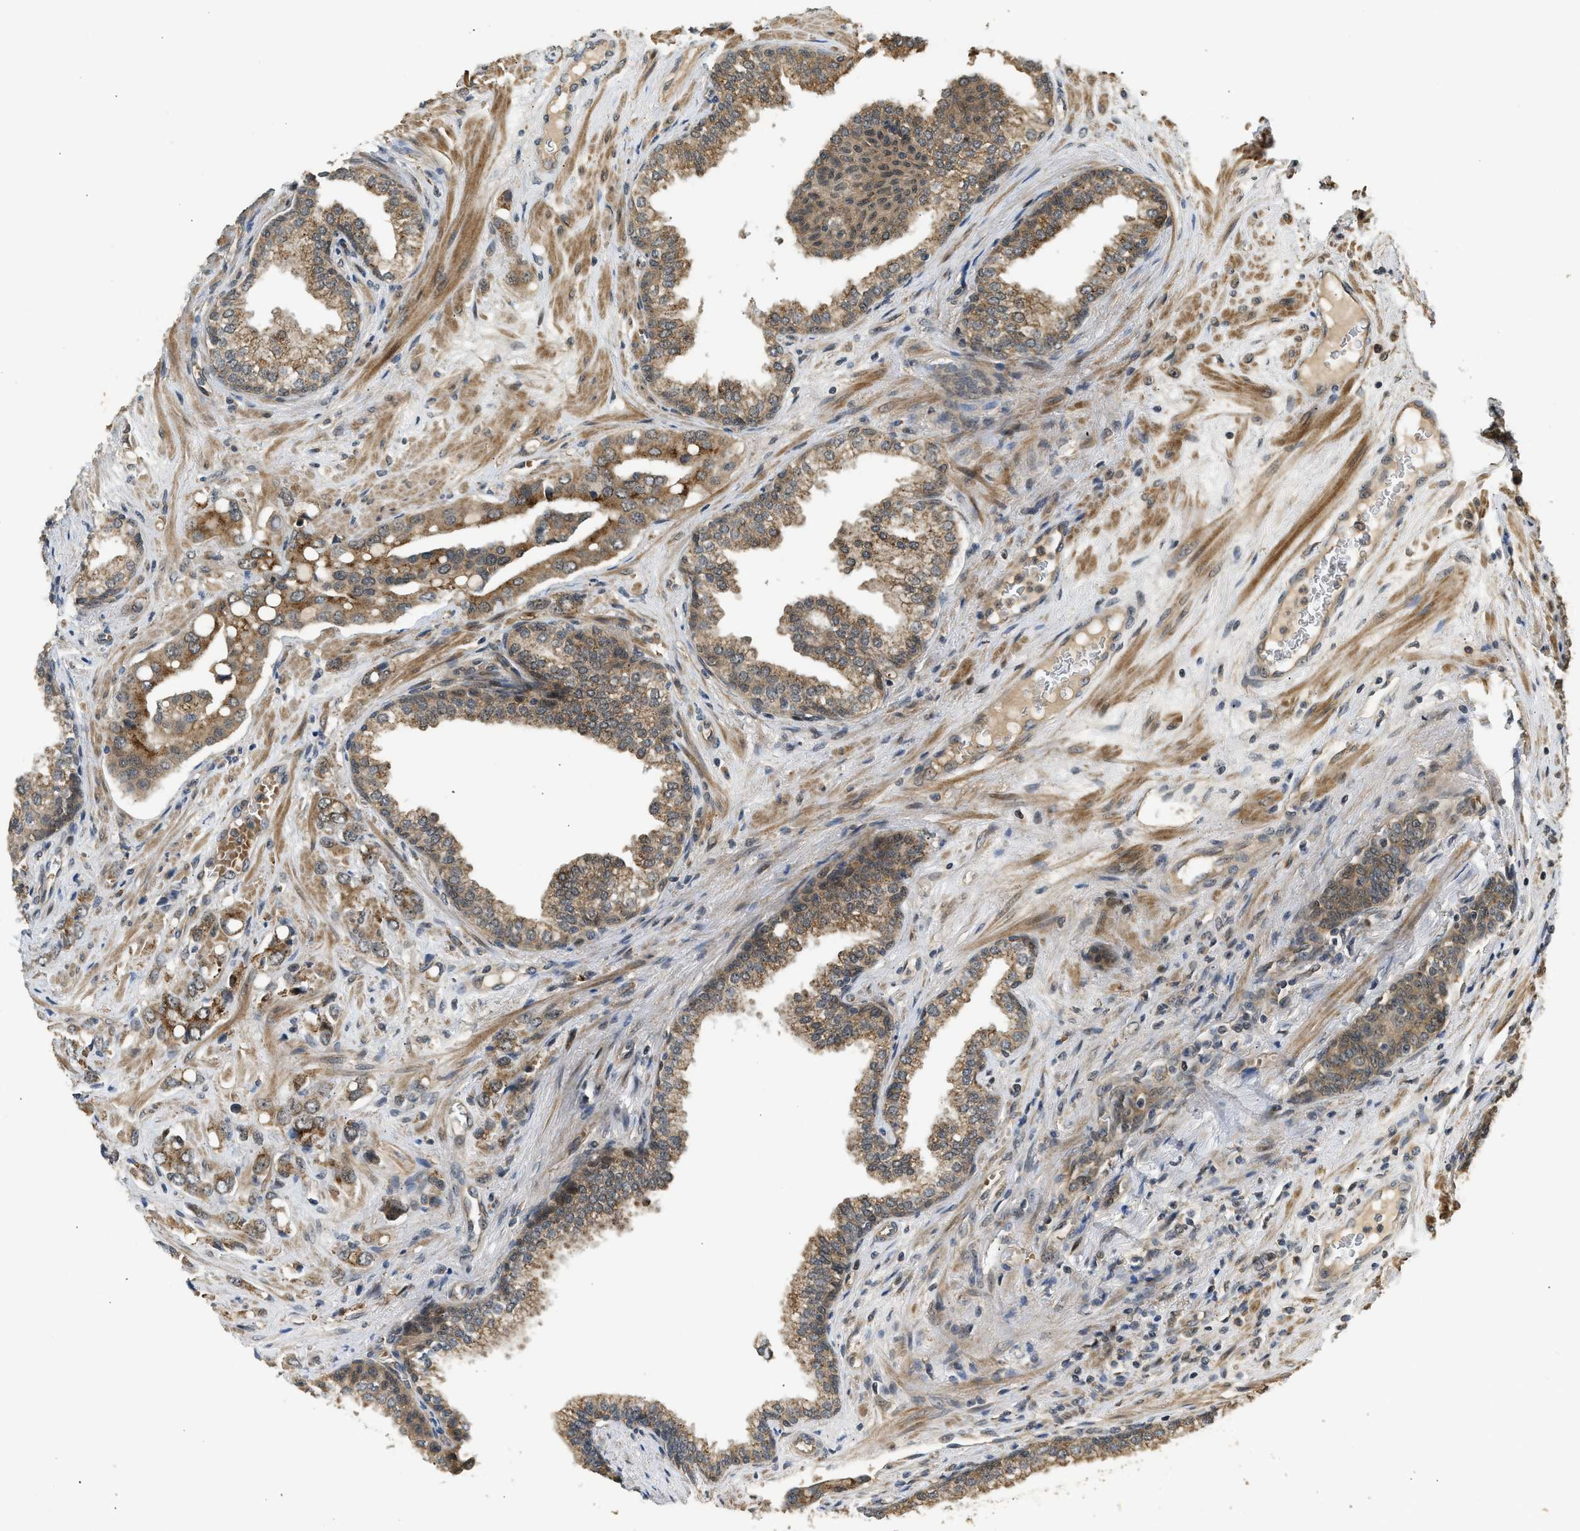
{"staining": {"intensity": "moderate", "quantity": ">75%", "location": "cytoplasmic/membranous"}, "tissue": "prostate cancer", "cell_type": "Tumor cells", "image_type": "cancer", "snomed": [{"axis": "morphology", "description": "Adenocarcinoma, High grade"}, {"axis": "topography", "description": "Prostate"}], "caption": "Immunohistochemical staining of human prostate cancer exhibits medium levels of moderate cytoplasmic/membranous protein staining in approximately >75% of tumor cells.", "gene": "GET1", "patient": {"sex": "male", "age": 52}}